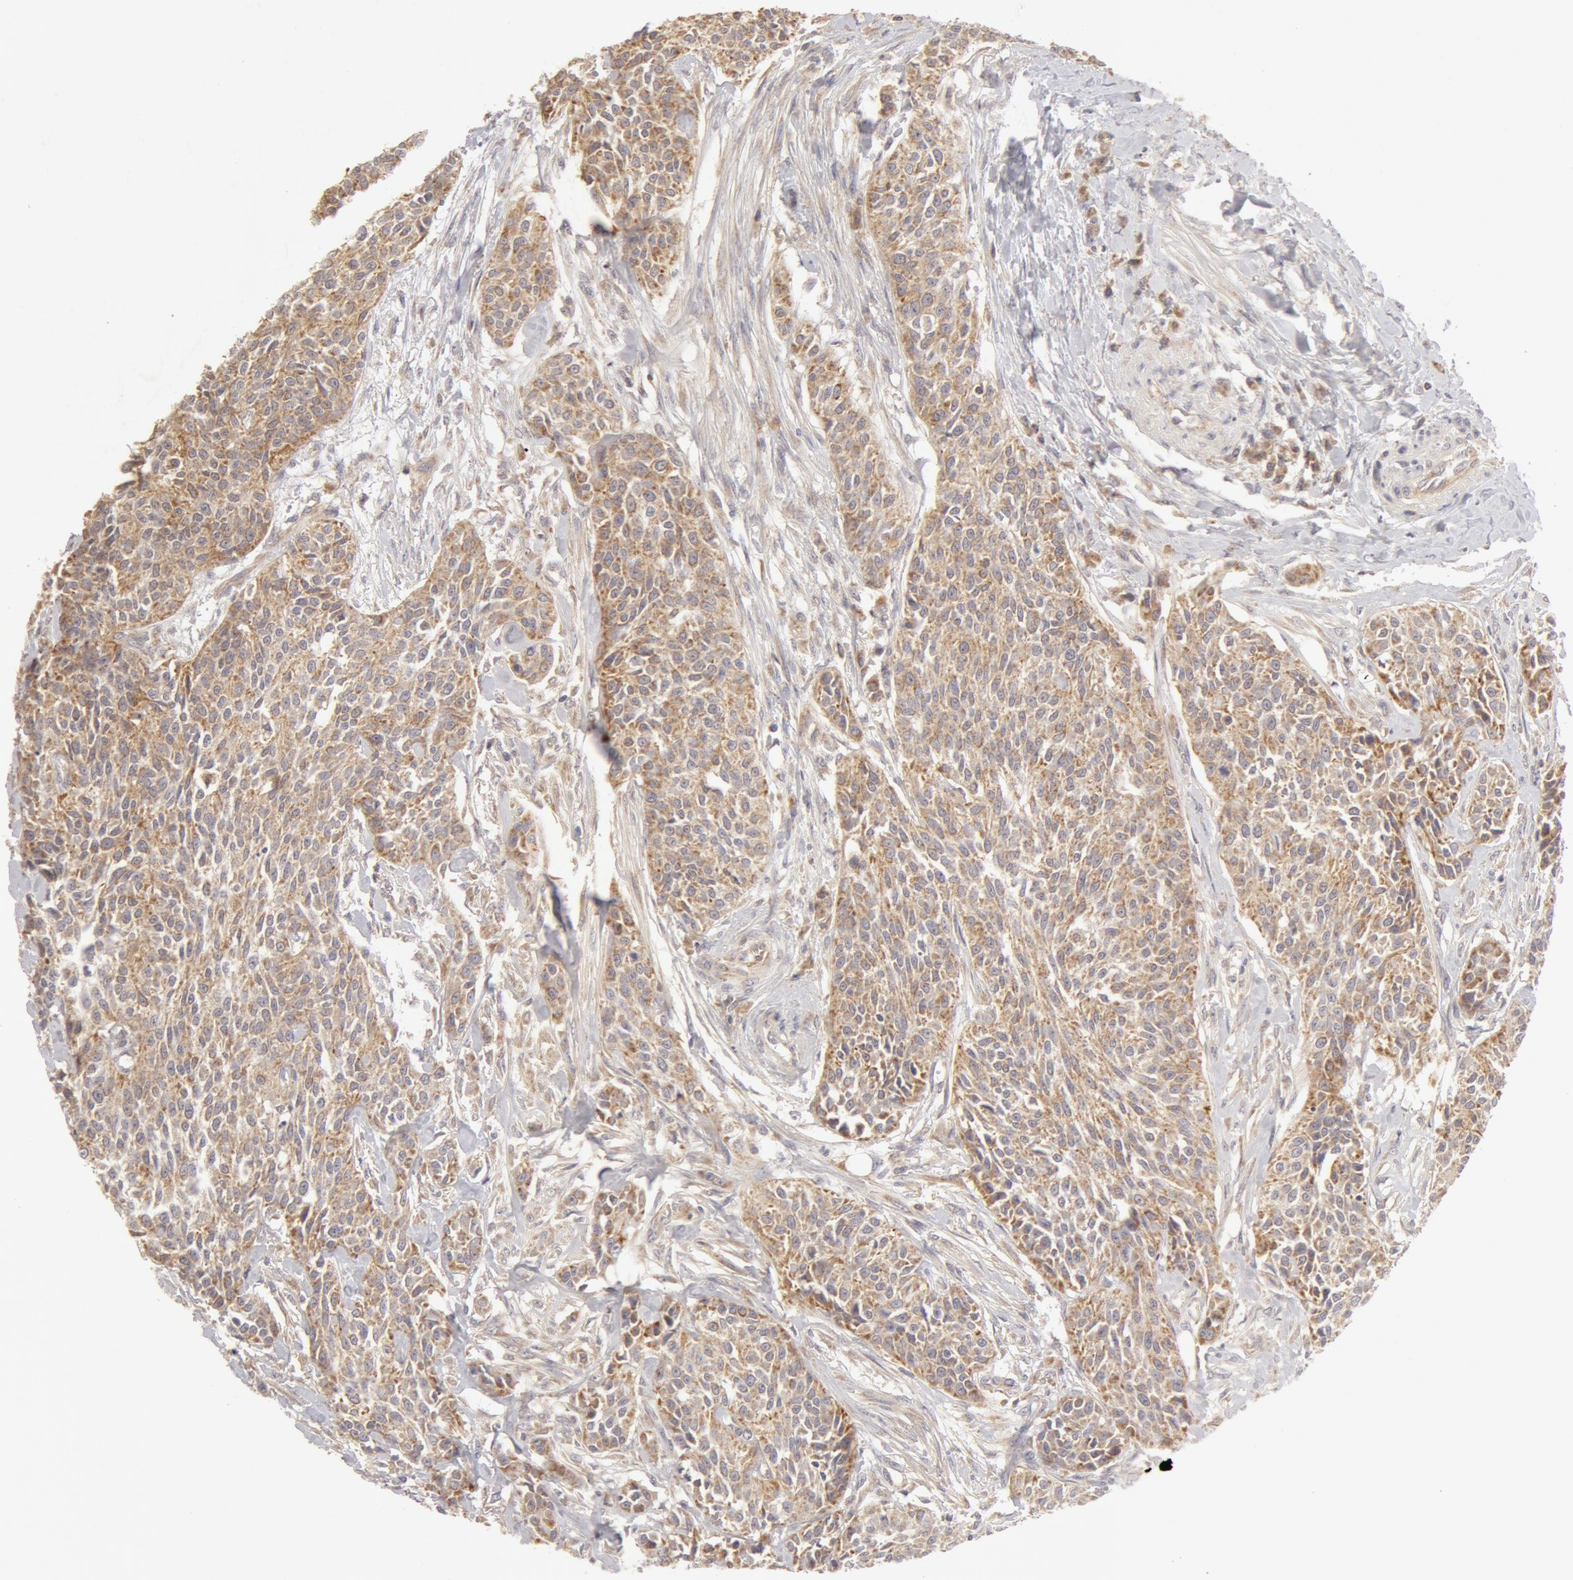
{"staining": {"intensity": "weak", "quantity": "25%-75%", "location": "cytoplasmic/membranous"}, "tissue": "urothelial cancer", "cell_type": "Tumor cells", "image_type": "cancer", "snomed": [{"axis": "morphology", "description": "Urothelial carcinoma, High grade"}, {"axis": "topography", "description": "Urinary bladder"}], "caption": "A micrograph of human urothelial cancer stained for a protein displays weak cytoplasmic/membranous brown staining in tumor cells.", "gene": "ADPRH", "patient": {"sex": "male", "age": 56}}